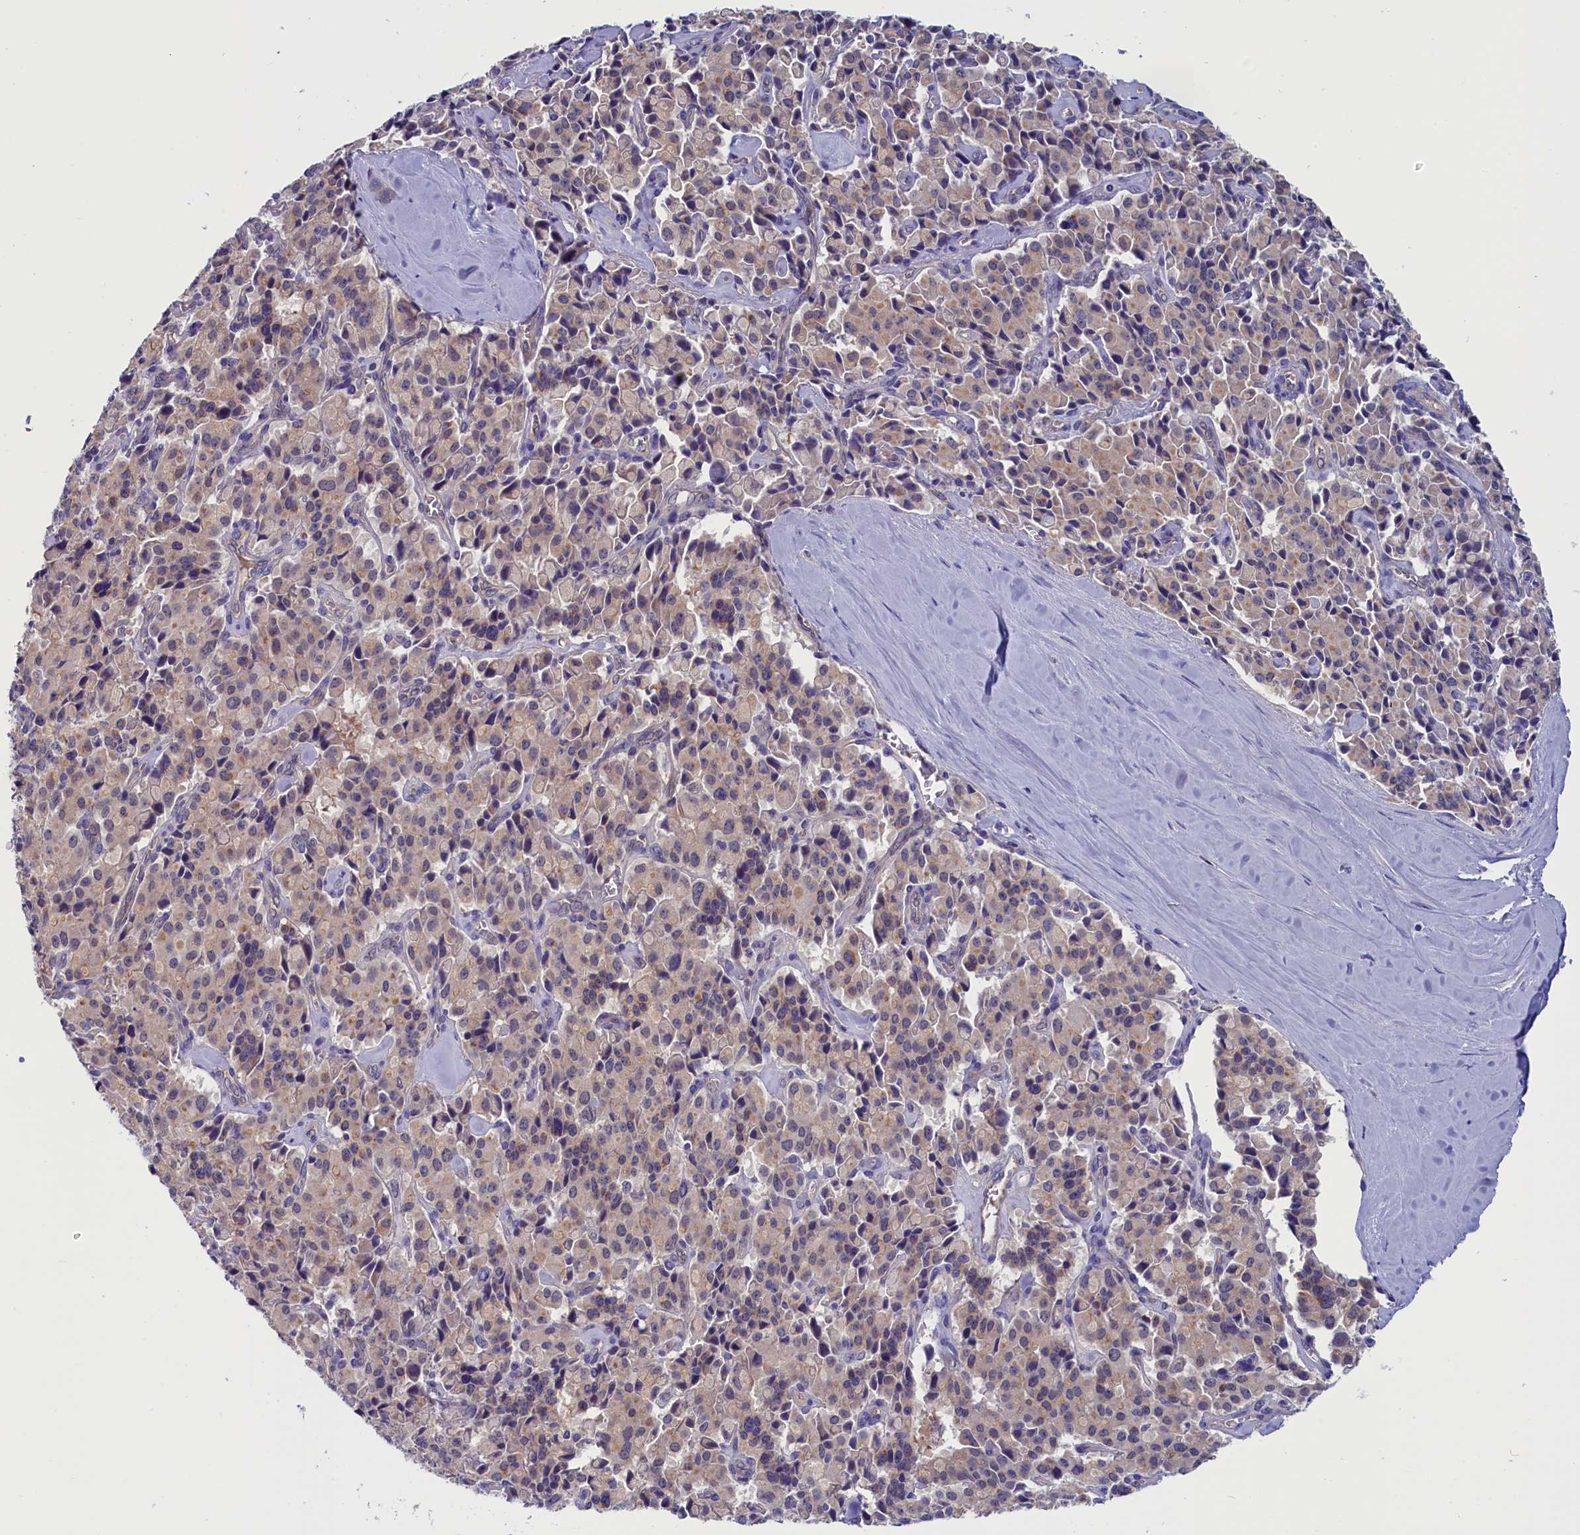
{"staining": {"intensity": "weak", "quantity": "25%-75%", "location": "cytoplasmic/membranous"}, "tissue": "pancreatic cancer", "cell_type": "Tumor cells", "image_type": "cancer", "snomed": [{"axis": "morphology", "description": "Adenocarcinoma, NOS"}, {"axis": "topography", "description": "Pancreas"}], "caption": "Pancreatic cancer was stained to show a protein in brown. There is low levels of weak cytoplasmic/membranous staining in about 25%-75% of tumor cells. (DAB IHC with brightfield microscopy, high magnification).", "gene": "CIAPIN1", "patient": {"sex": "male", "age": 65}}